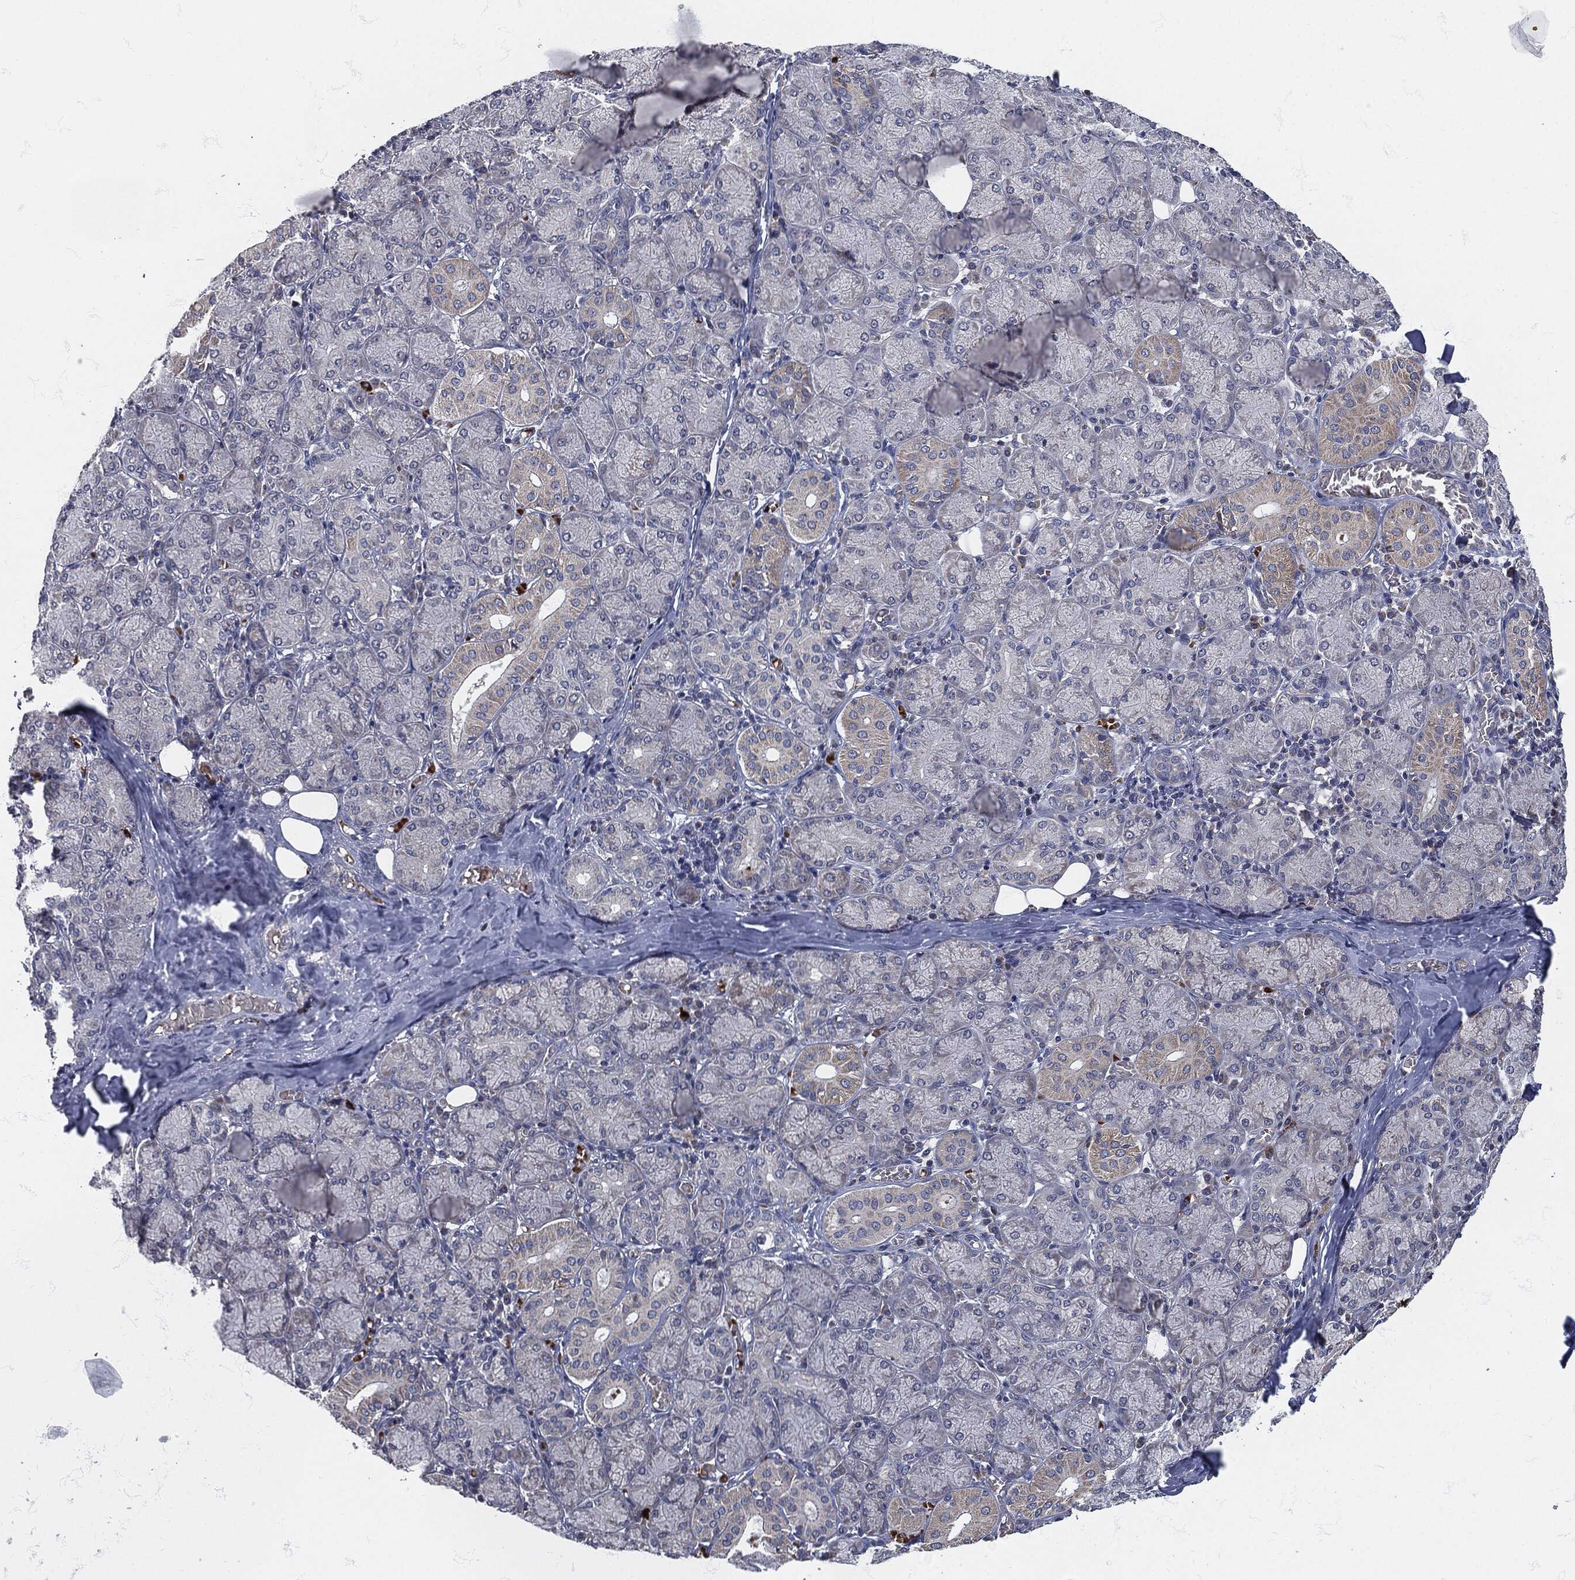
{"staining": {"intensity": "strong", "quantity": "<25%", "location": "cytoplasmic/membranous"}, "tissue": "salivary gland", "cell_type": "Glandular cells", "image_type": "normal", "snomed": [{"axis": "morphology", "description": "Normal tissue, NOS"}, {"axis": "topography", "description": "Salivary gland"}, {"axis": "topography", "description": "Peripheral nerve tissue"}], "caption": "Immunohistochemical staining of benign salivary gland reveals <25% levels of strong cytoplasmic/membranous protein positivity in about <25% of glandular cells.", "gene": "SIGLEC9", "patient": {"sex": "female", "age": 24}}